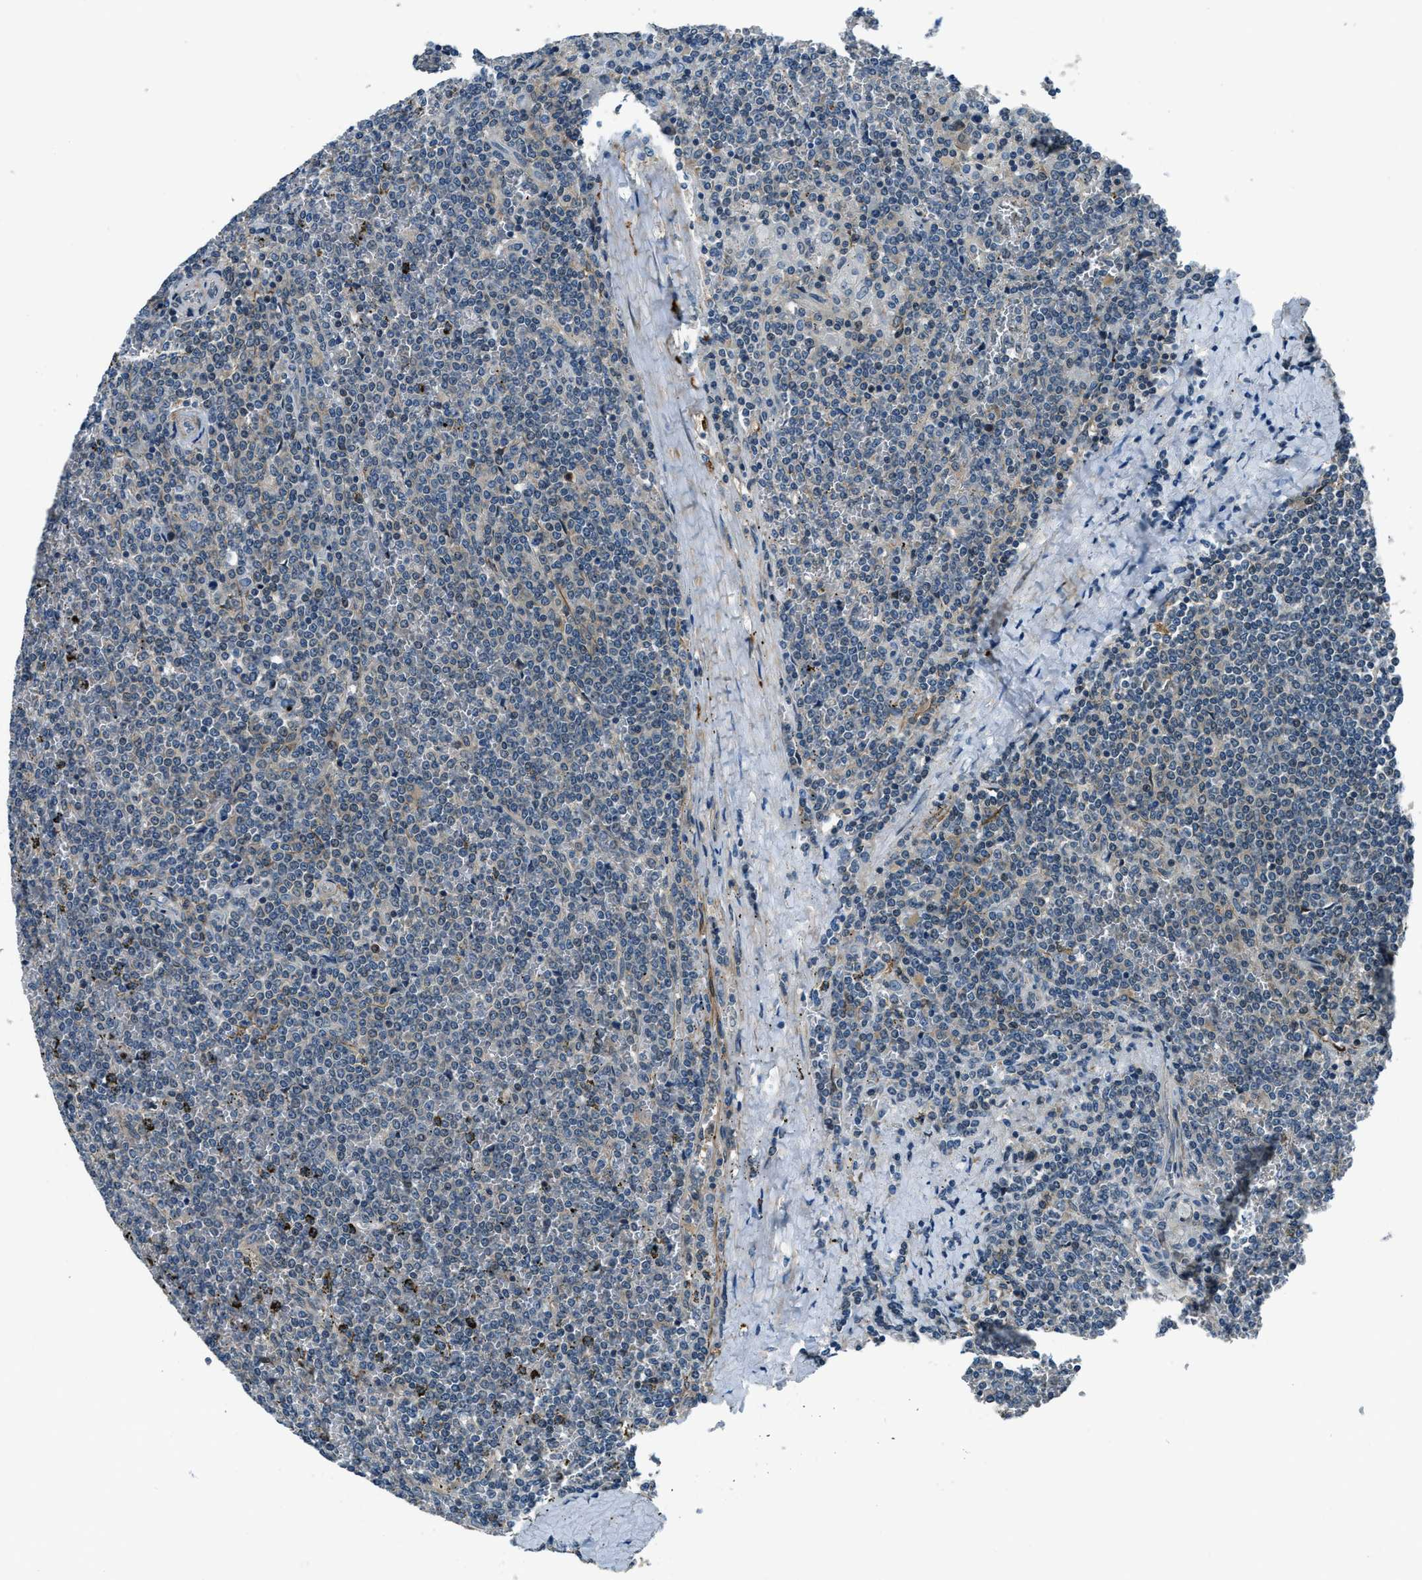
{"staining": {"intensity": "negative", "quantity": "none", "location": "none"}, "tissue": "lymphoma", "cell_type": "Tumor cells", "image_type": "cancer", "snomed": [{"axis": "morphology", "description": "Malignant lymphoma, non-Hodgkin's type, Low grade"}, {"axis": "topography", "description": "Spleen"}], "caption": "IHC photomicrograph of neoplastic tissue: human low-grade malignant lymphoma, non-Hodgkin's type stained with DAB shows no significant protein staining in tumor cells.", "gene": "NUDCD3", "patient": {"sex": "female", "age": 19}}